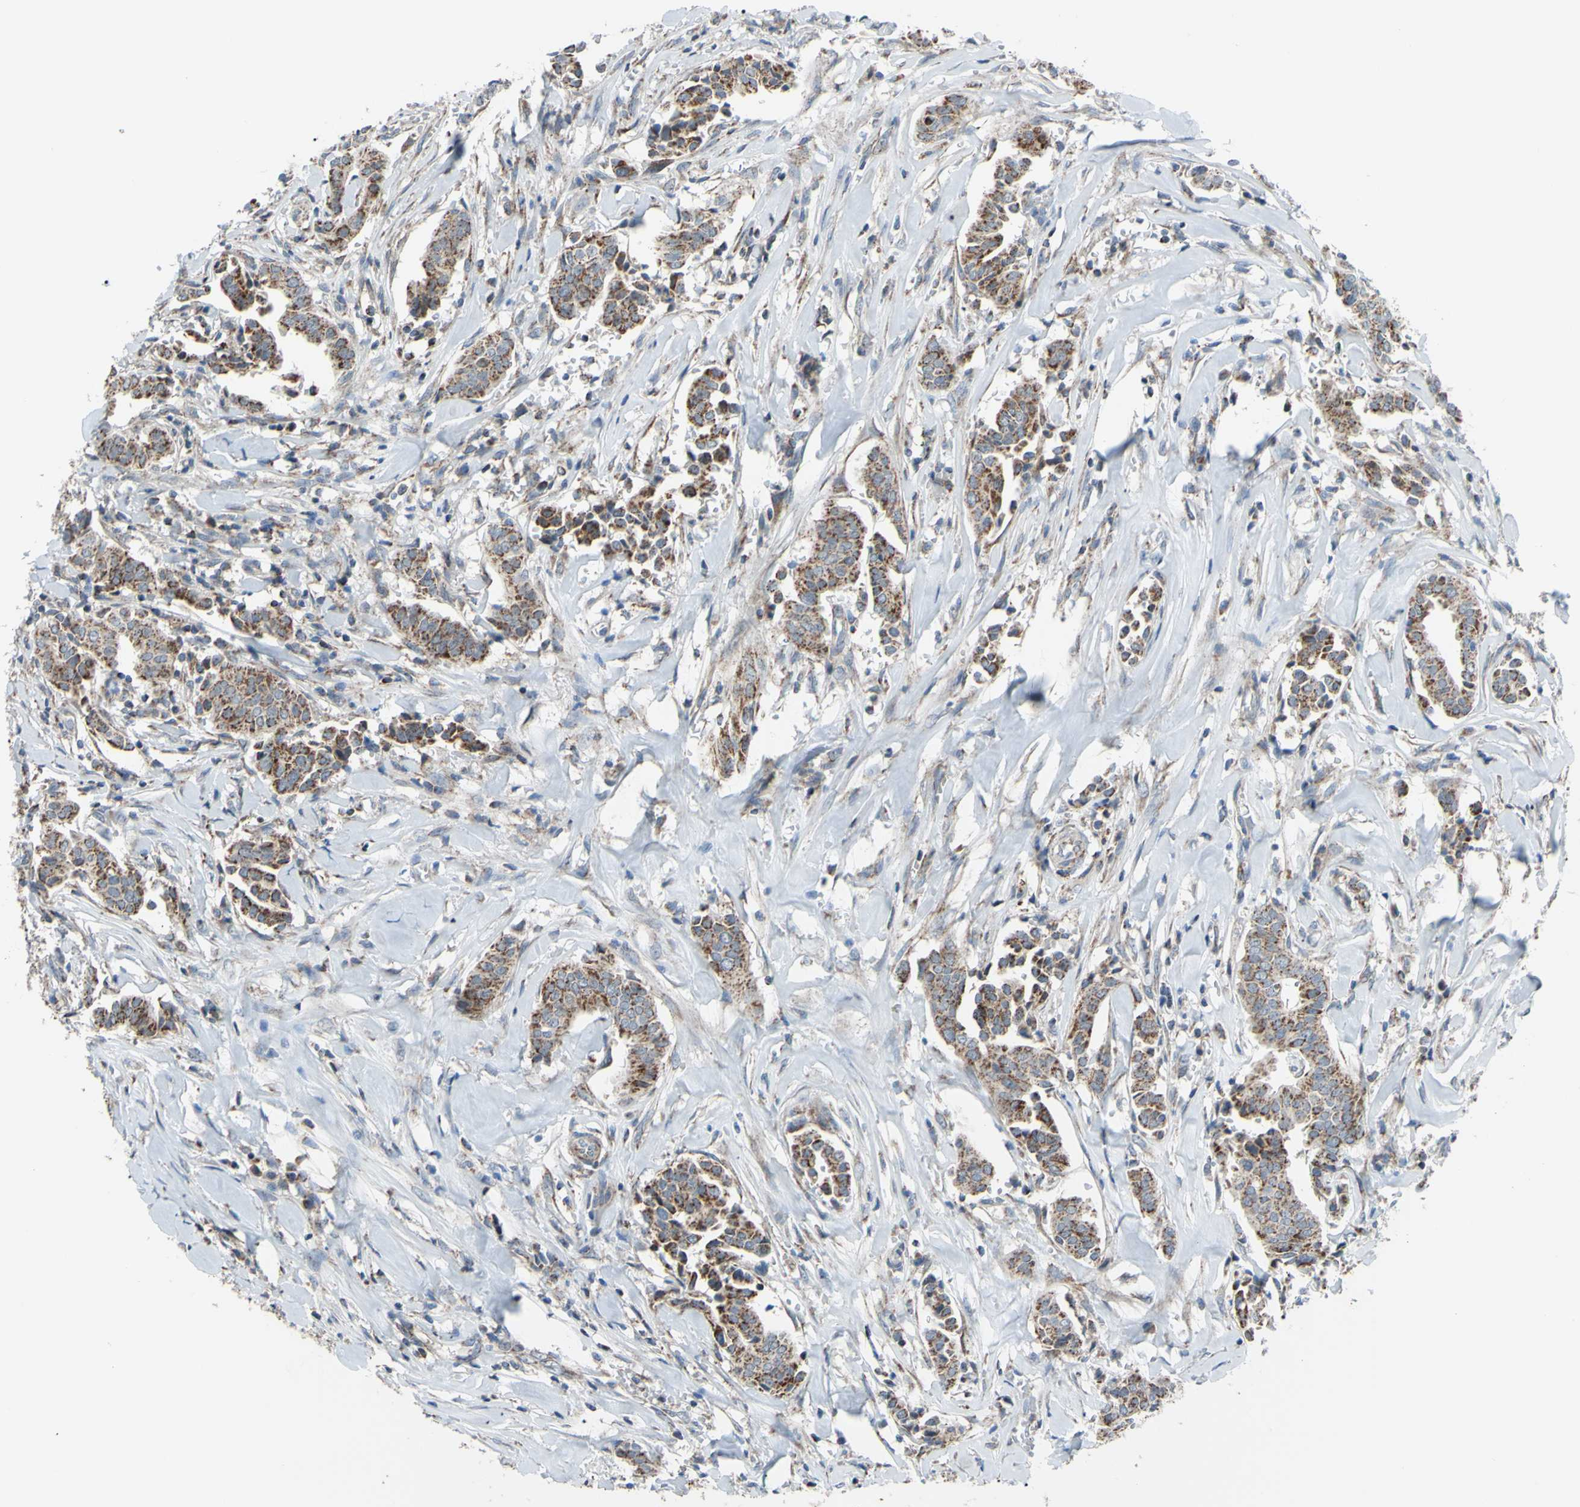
{"staining": {"intensity": "moderate", "quantity": ">75%", "location": "cytoplasmic/membranous"}, "tissue": "head and neck cancer", "cell_type": "Tumor cells", "image_type": "cancer", "snomed": [{"axis": "morphology", "description": "Adenocarcinoma, NOS"}, {"axis": "topography", "description": "Salivary gland"}, {"axis": "topography", "description": "Head-Neck"}], "caption": "Head and neck cancer (adenocarcinoma) stained with a brown dye shows moderate cytoplasmic/membranous positive expression in approximately >75% of tumor cells.", "gene": "GLT8D1", "patient": {"sex": "female", "age": 59}}